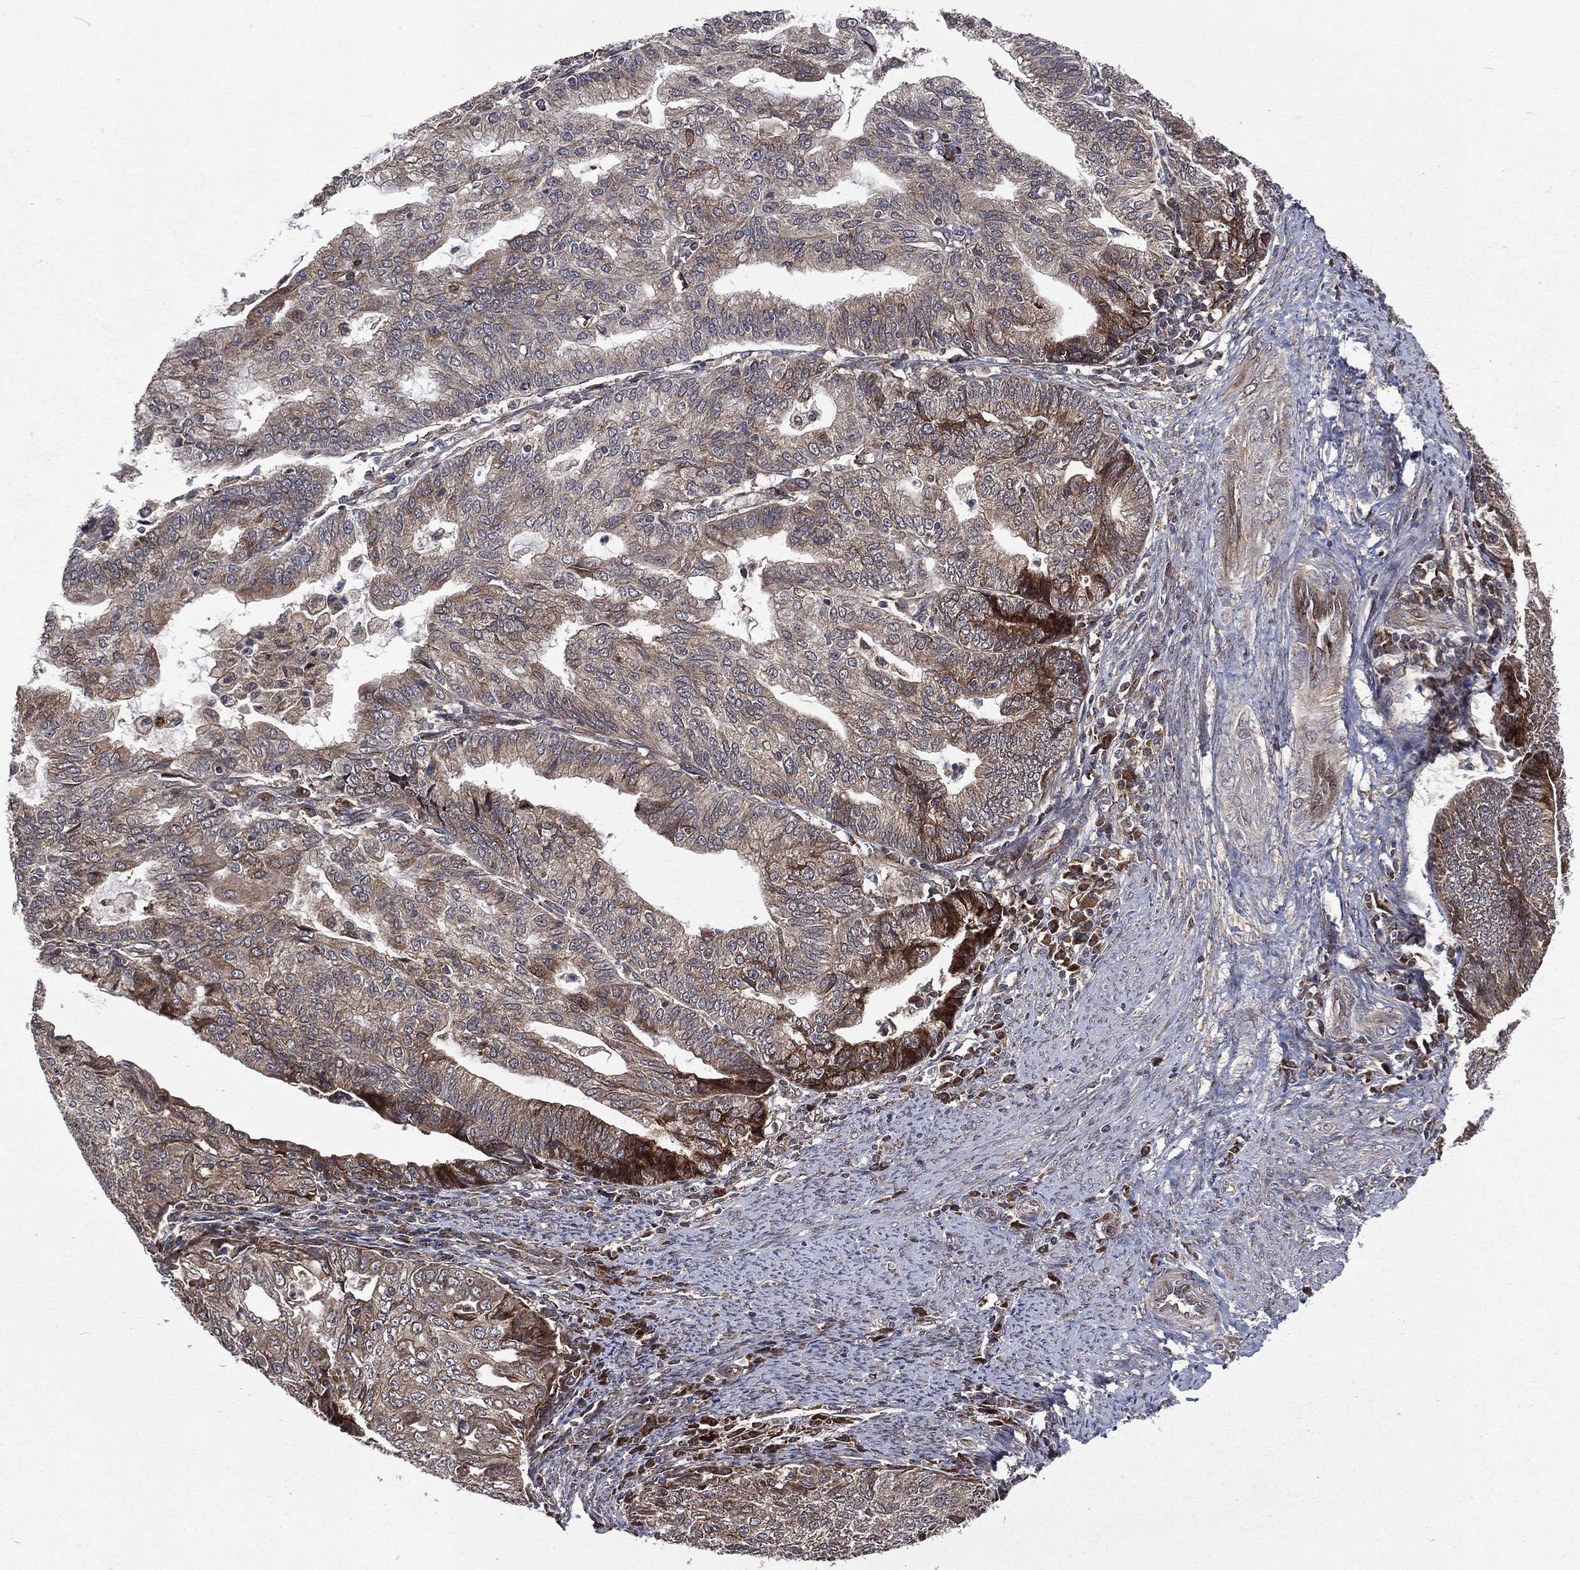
{"staining": {"intensity": "moderate", "quantity": "25%-75%", "location": "cytoplasmic/membranous"}, "tissue": "endometrial cancer", "cell_type": "Tumor cells", "image_type": "cancer", "snomed": [{"axis": "morphology", "description": "Adenocarcinoma, NOS"}, {"axis": "topography", "description": "Endometrium"}], "caption": "Protein analysis of endometrial cancer (adenocarcinoma) tissue exhibits moderate cytoplasmic/membranous positivity in approximately 25%-75% of tumor cells.", "gene": "RAB11FIP4", "patient": {"sex": "female", "age": 82}}